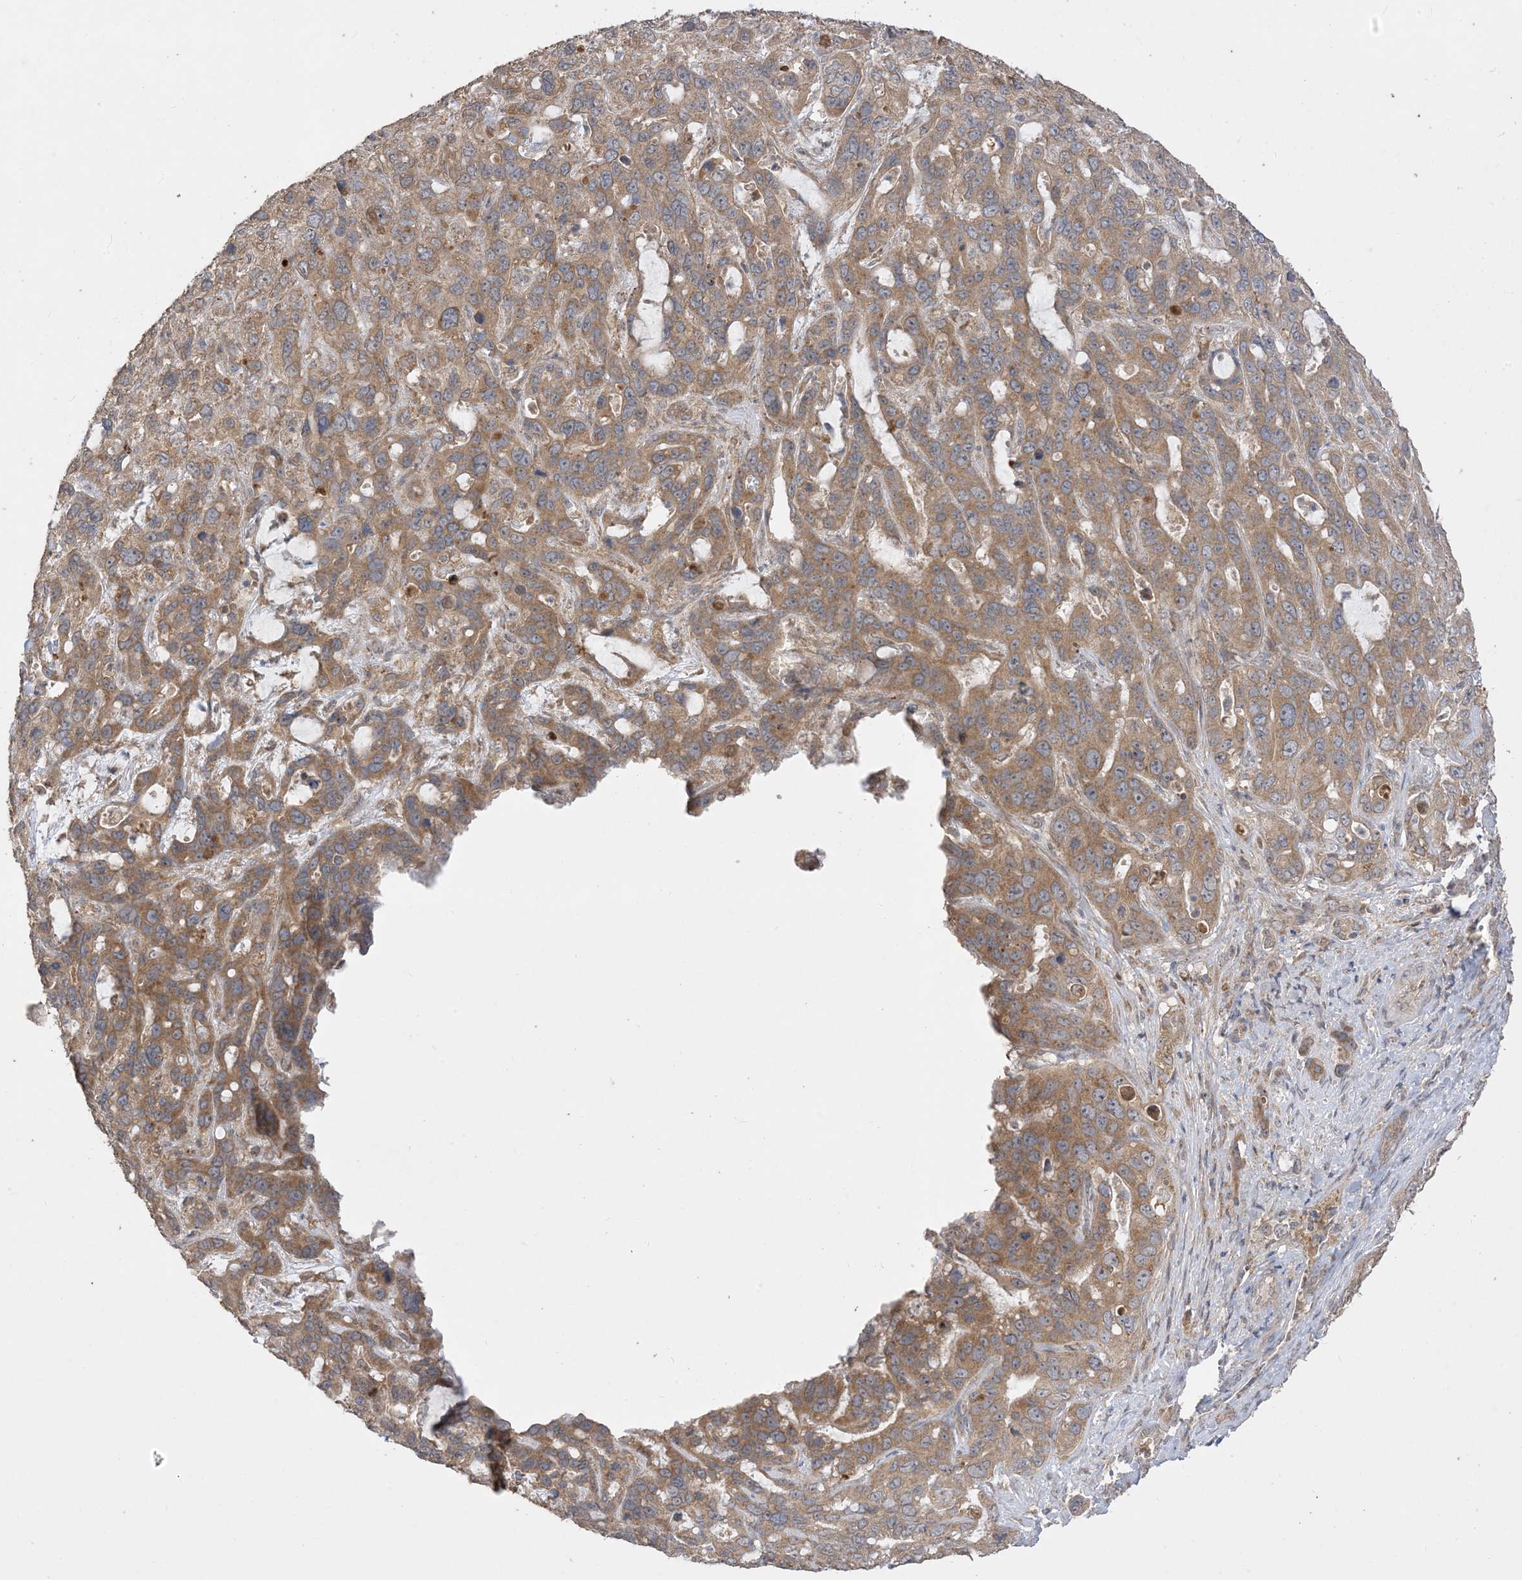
{"staining": {"intensity": "strong", "quantity": ">75%", "location": "cytoplasmic/membranous"}, "tissue": "liver cancer", "cell_type": "Tumor cells", "image_type": "cancer", "snomed": [{"axis": "morphology", "description": "Cholangiocarcinoma"}, {"axis": "topography", "description": "Liver"}], "caption": "Liver cancer (cholangiocarcinoma) stained with IHC demonstrates strong cytoplasmic/membranous staining in approximately >75% of tumor cells.", "gene": "SIRT3", "patient": {"sex": "female", "age": 65}}